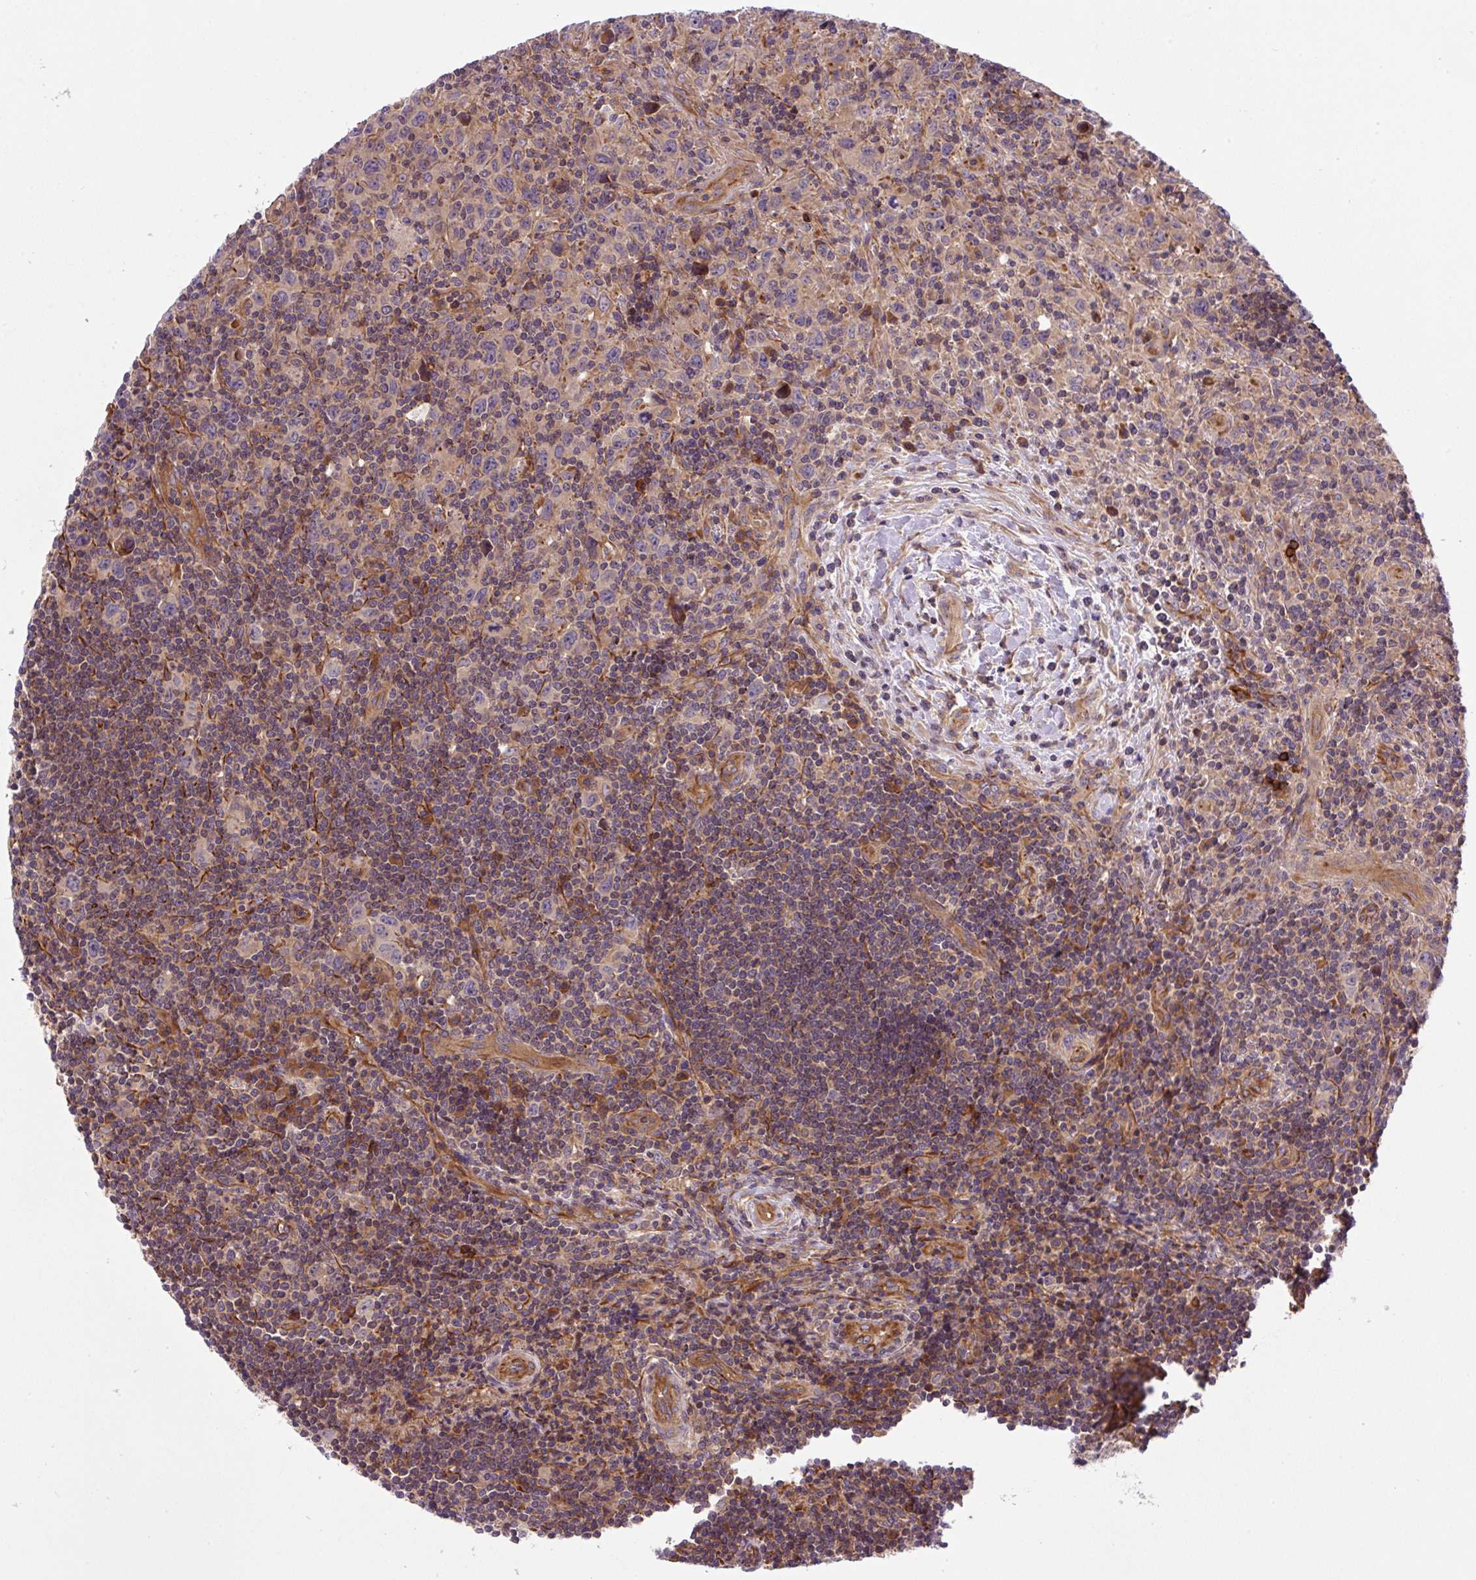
{"staining": {"intensity": "weak", "quantity": "<25%", "location": "cytoplasmic/membranous"}, "tissue": "lymphoma", "cell_type": "Tumor cells", "image_type": "cancer", "snomed": [{"axis": "morphology", "description": "Hodgkin's disease, NOS"}, {"axis": "topography", "description": "Lymph node"}], "caption": "Human Hodgkin's disease stained for a protein using IHC exhibits no positivity in tumor cells.", "gene": "APOBEC3D", "patient": {"sex": "female", "age": 18}}